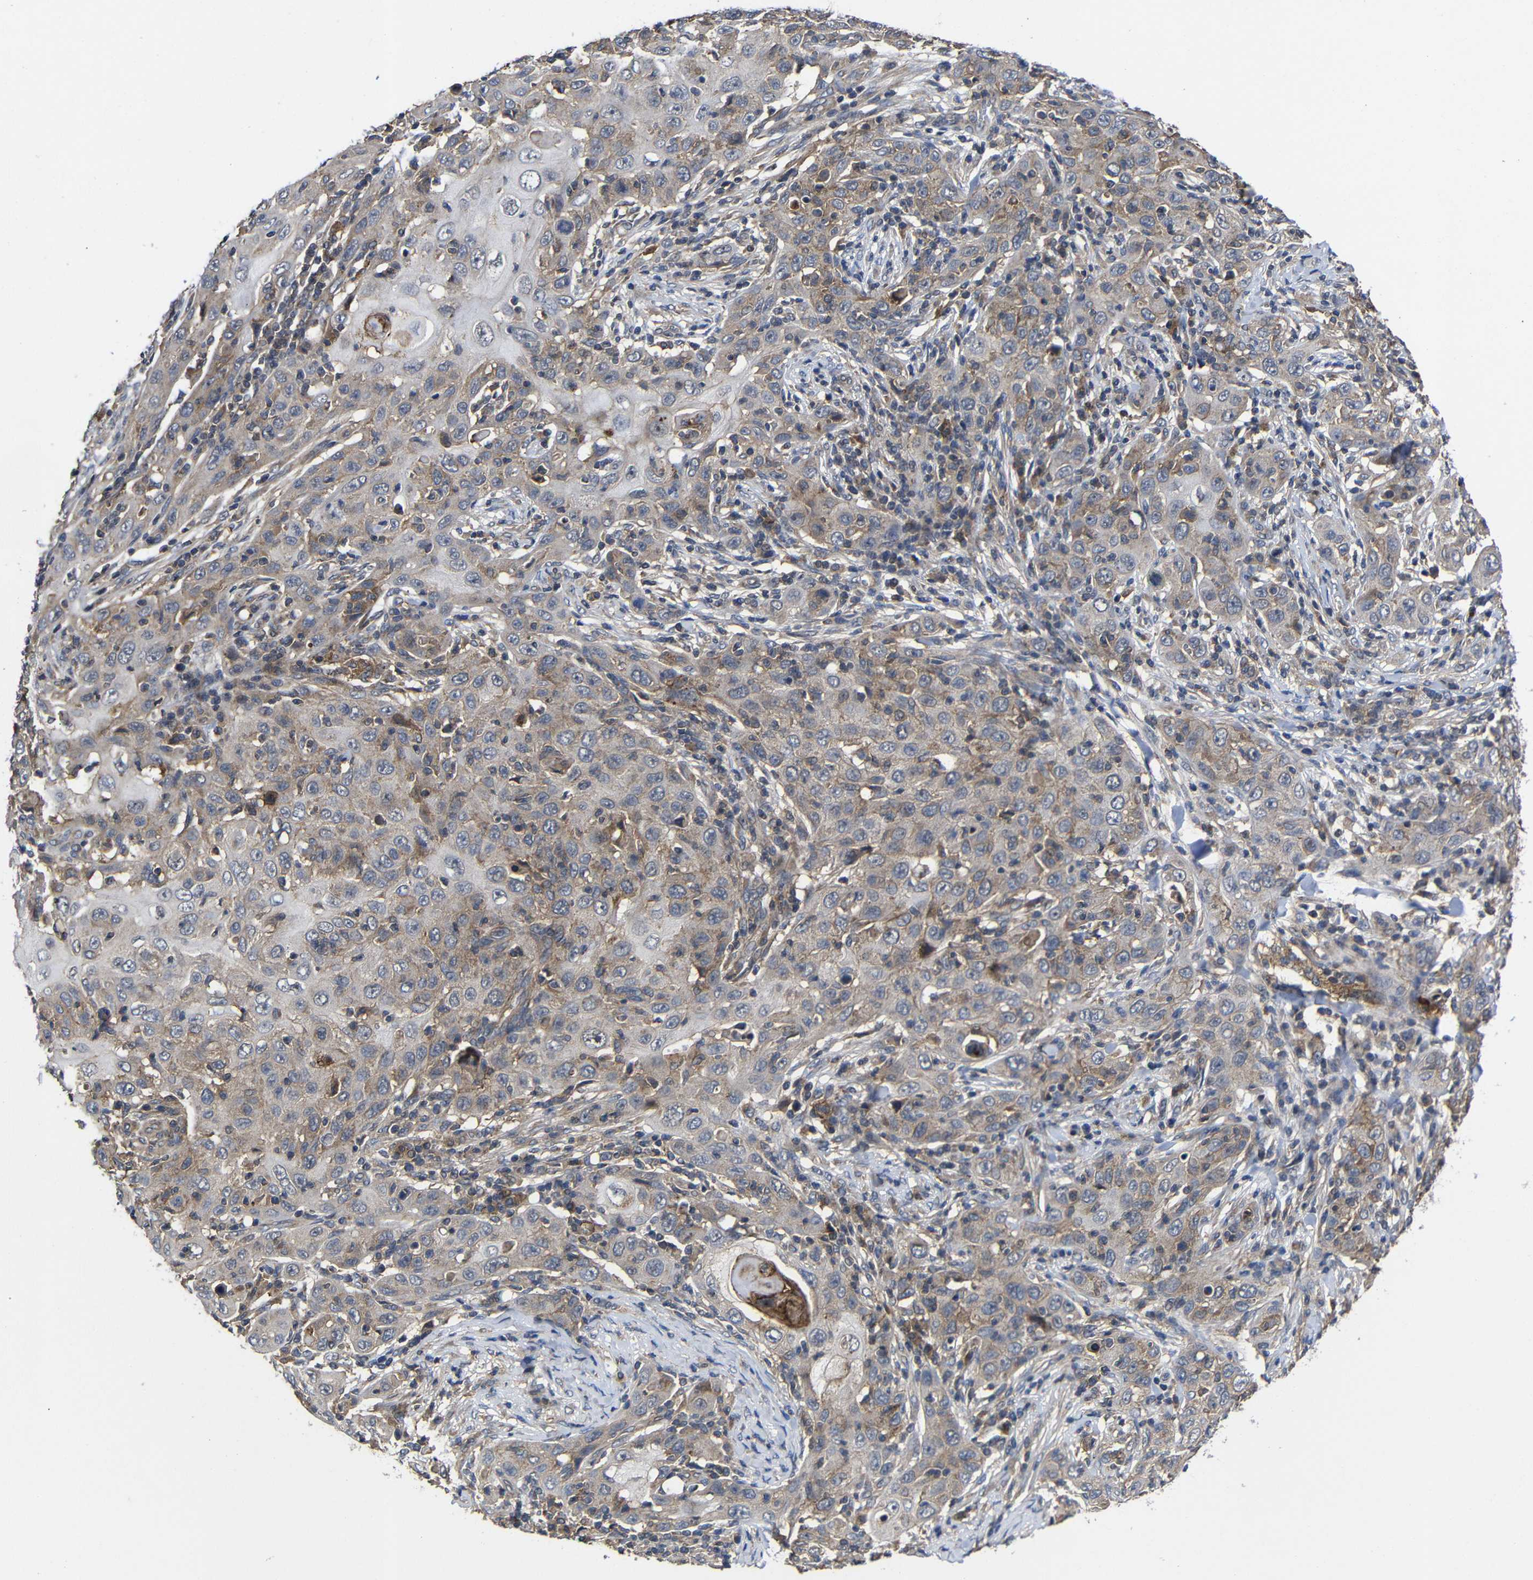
{"staining": {"intensity": "moderate", "quantity": "25%-75%", "location": "cytoplasmic/membranous"}, "tissue": "skin cancer", "cell_type": "Tumor cells", "image_type": "cancer", "snomed": [{"axis": "morphology", "description": "Squamous cell carcinoma, NOS"}, {"axis": "topography", "description": "Skin"}], "caption": "Human skin cancer (squamous cell carcinoma) stained with a protein marker exhibits moderate staining in tumor cells.", "gene": "LPAR5", "patient": {"sex": "female", "age": 88}}